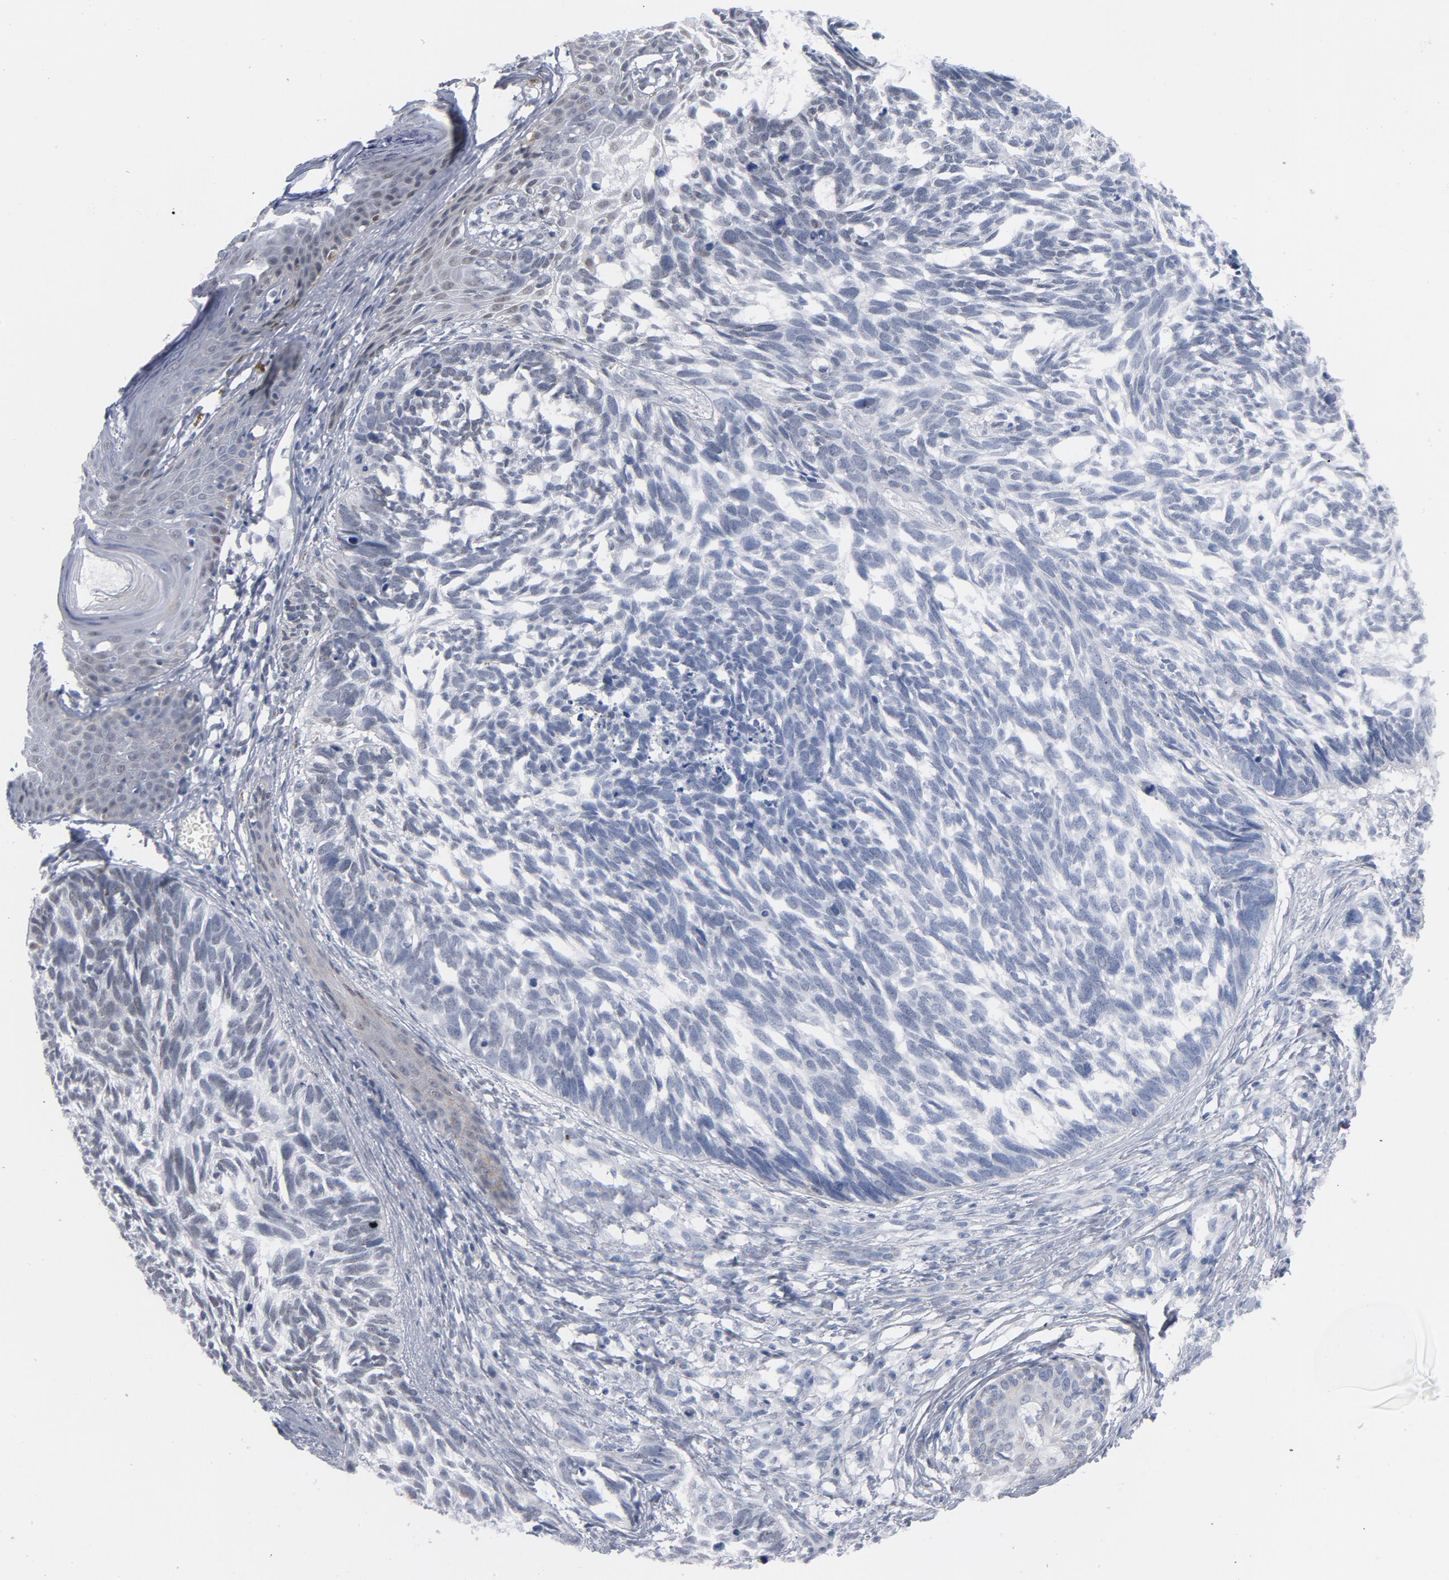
{"staining": {"intensity": "negative", "quantity": "none", "location": "none"}, "tissue": "skin cancer", "cell_type": "Tumor cells", "image_type": "cancer", "snomed": [{"axis": "morphology", "description": "Basal cell carcinoma"}, {"axis": "topography", "description": "Skin"}], "caption": "A high-resolution photomicrograph shows immunohistochemistry (IHC) staining of skin cancer, which displays no significant staining in tumor cells.", "gene": "BAP1", "patient": {"sex": "male", "age": 63}}